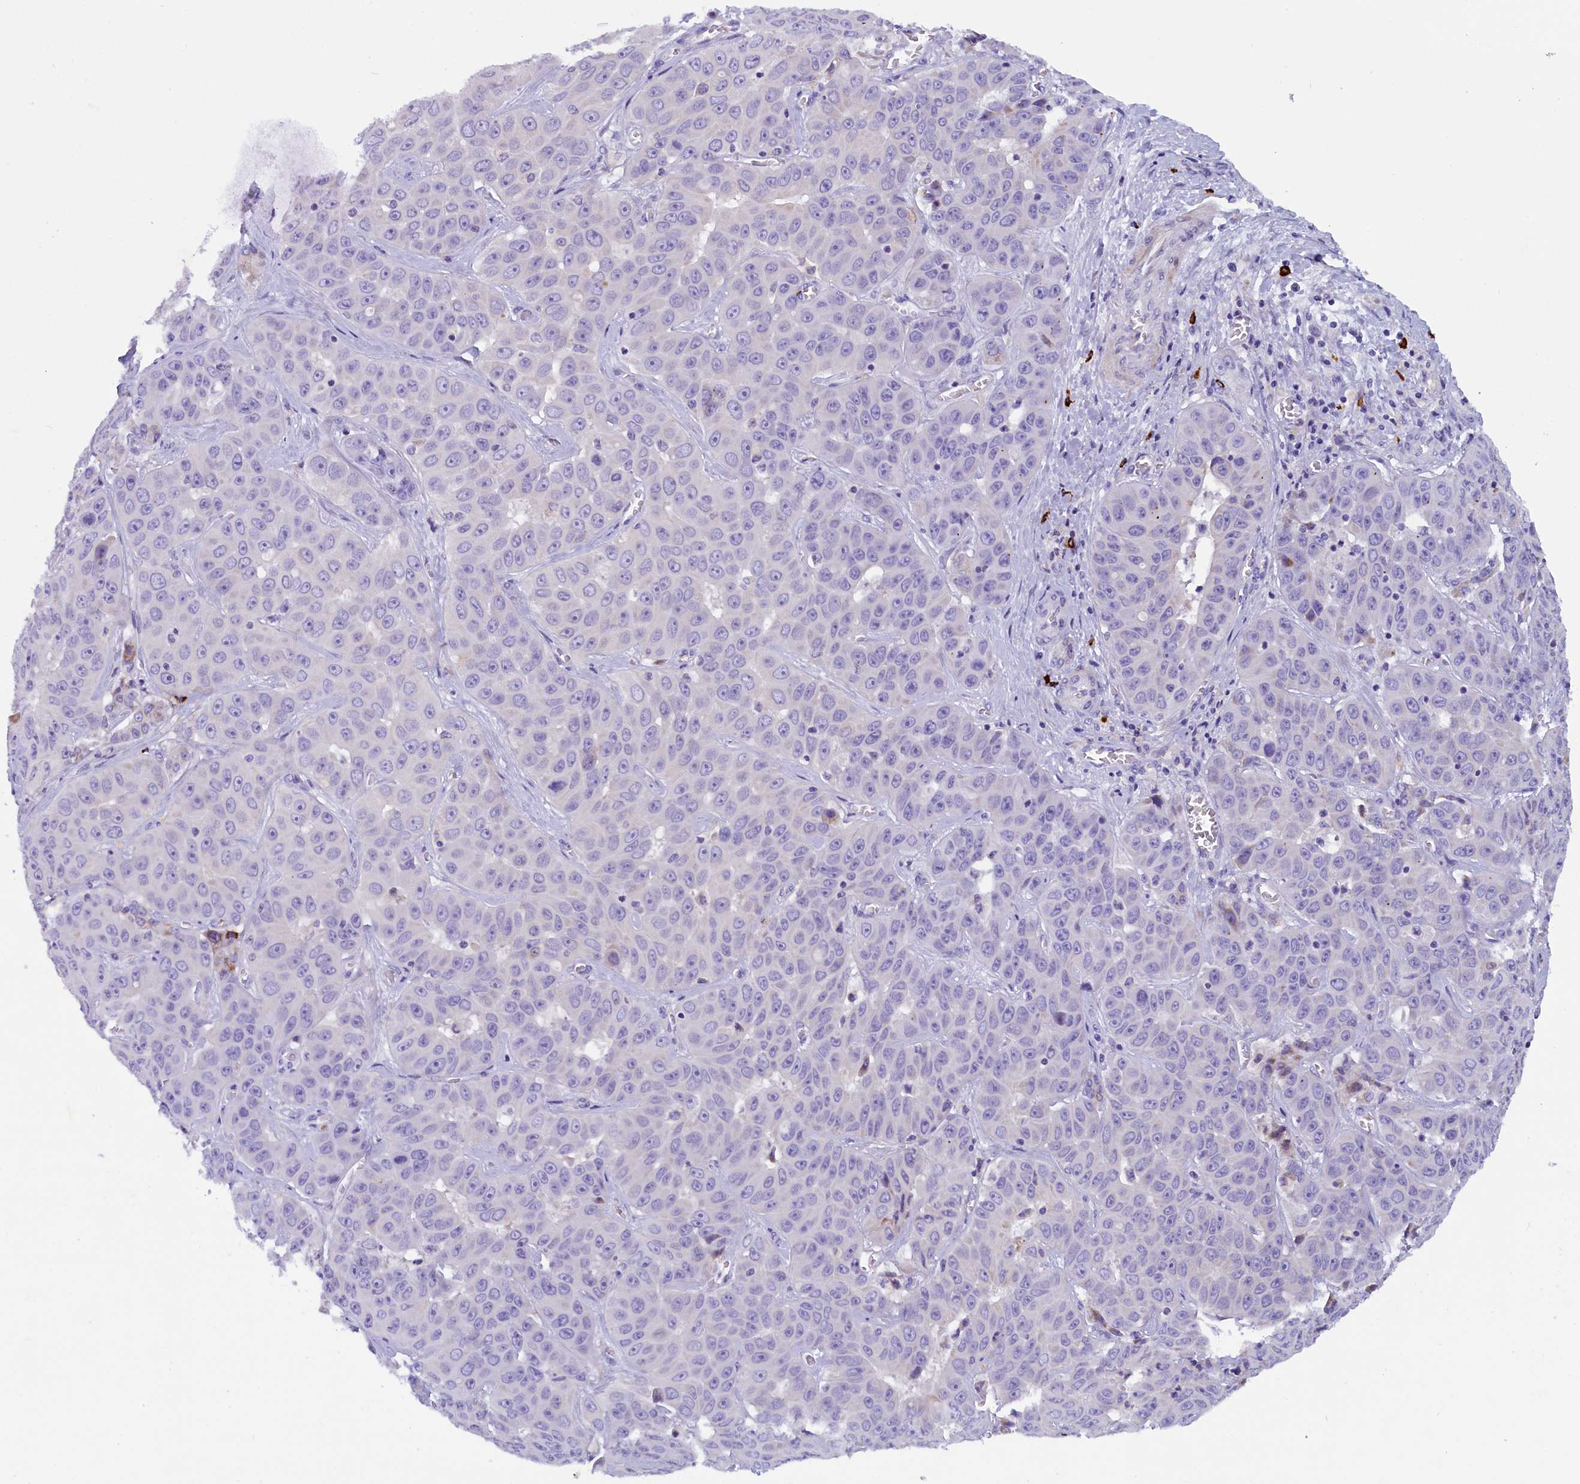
{"staining": {"intensity": "negative", "quantity": "none", "location": "none"}, "tissue": "liver cancer", "cell_type": "Tumor cells", "image_type": "cancer", "snomed": [{"axis": "morphology", "description": "Cholangiocarcinoma"}, {"axis": "topography", "description": "Liver"}], "caption": "Immunohistochemical staining of cholangiocarcinoma (liver) exhibits no significant expression in tumor cells.", "gene": "RTTN", "patient": {"sex": "female", "age": 52}}